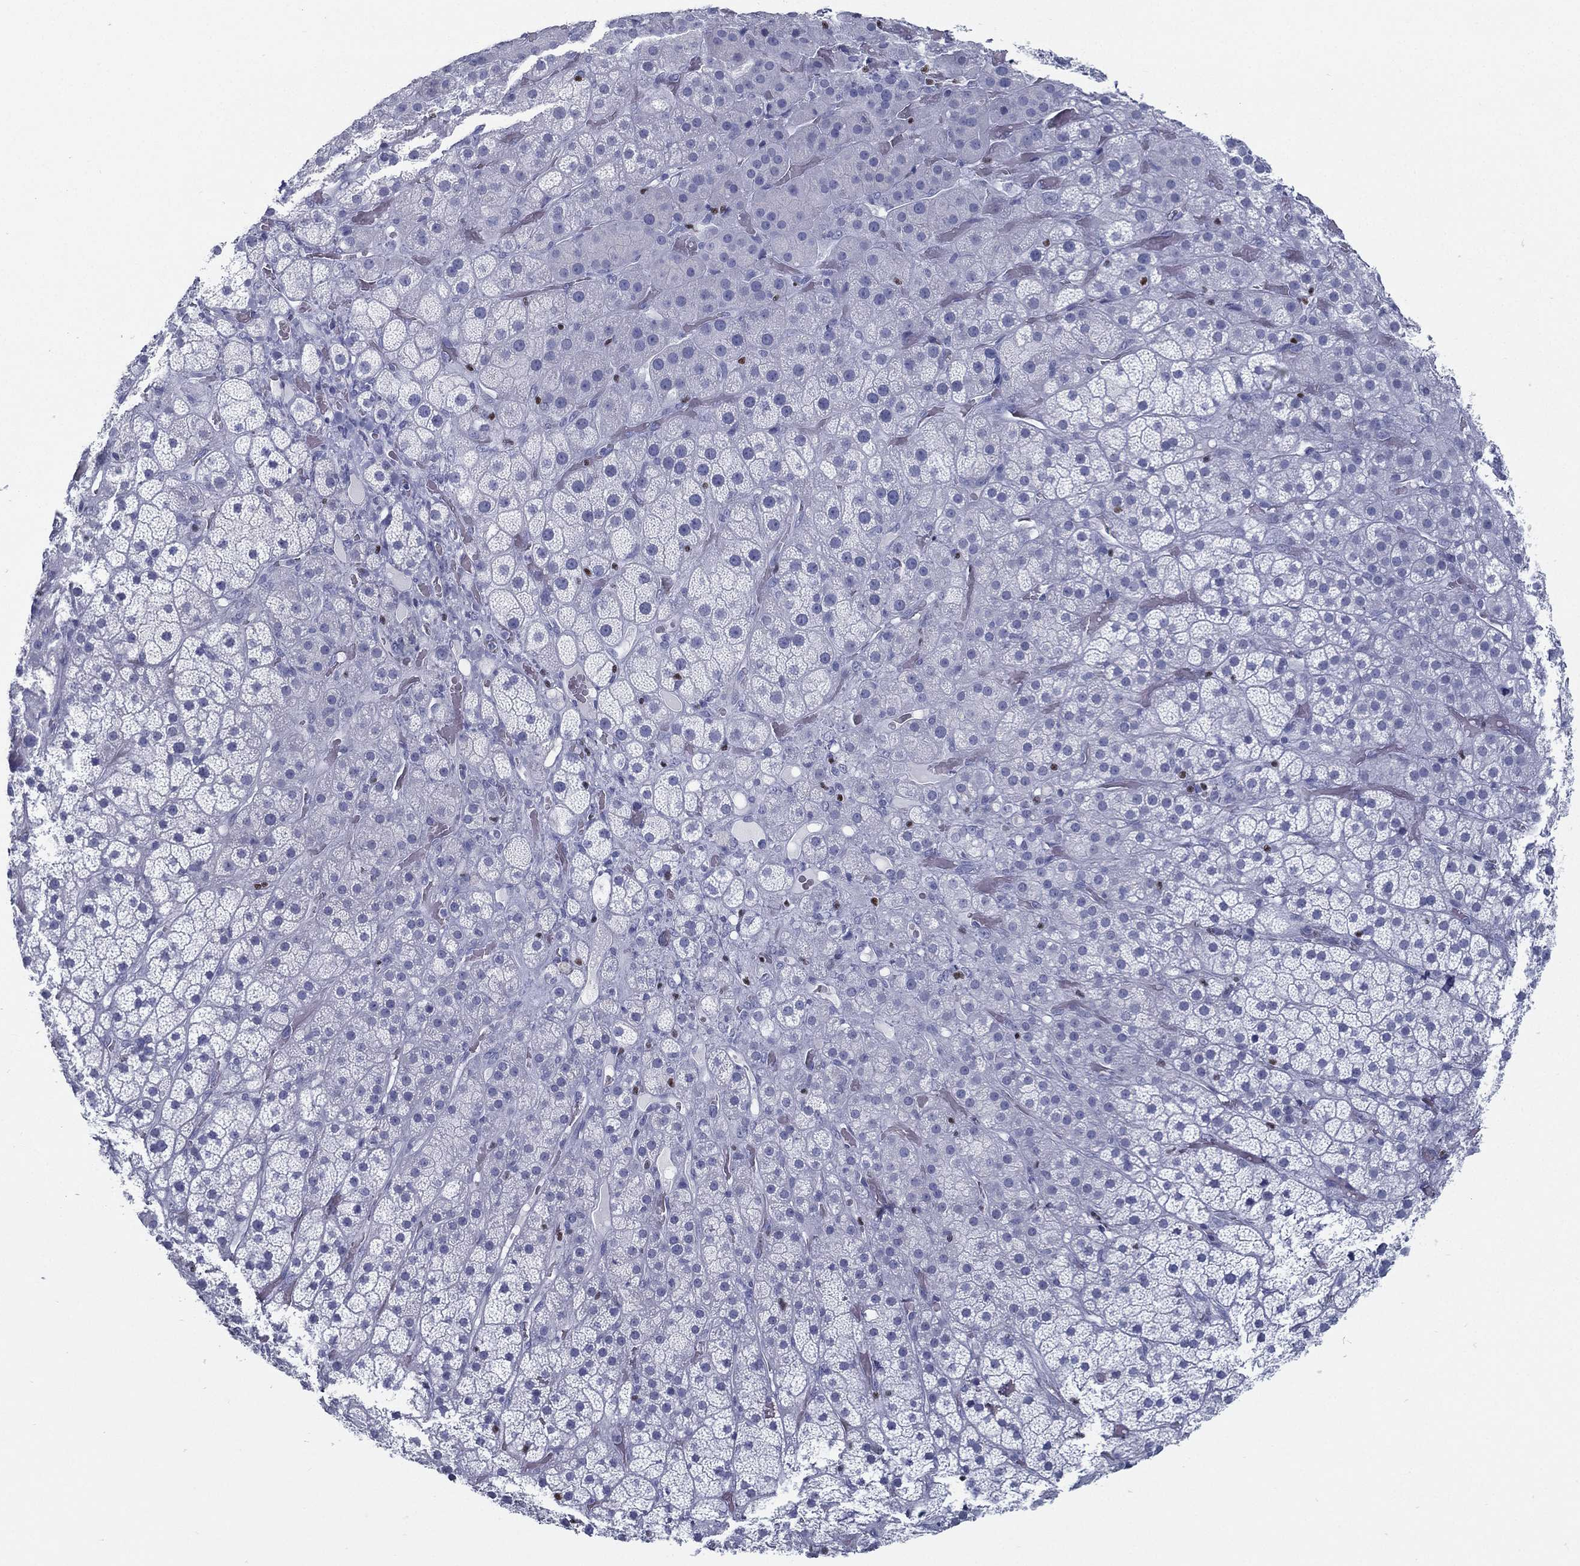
{"staining": {"intensity": "negative", "quantity": "none", "location": "none"}, "tissue": "adrenal gland", "cell_type": "Glandular cells", "image_type": "normal", "snomed": [{"axis": "morphology", "description": "Normal tissue, NOS"}, {"axis": "topography", "description": "Adrenal gland"}], "caption": "Histopathology image shows no protein staining in glandular cells of unremarkable adrenal gland. (Immunohistochemistry, brightfield microscopy, high magnification).", "gene": "PYHIN1", "patient": {"sex": "male", "age": 57}}